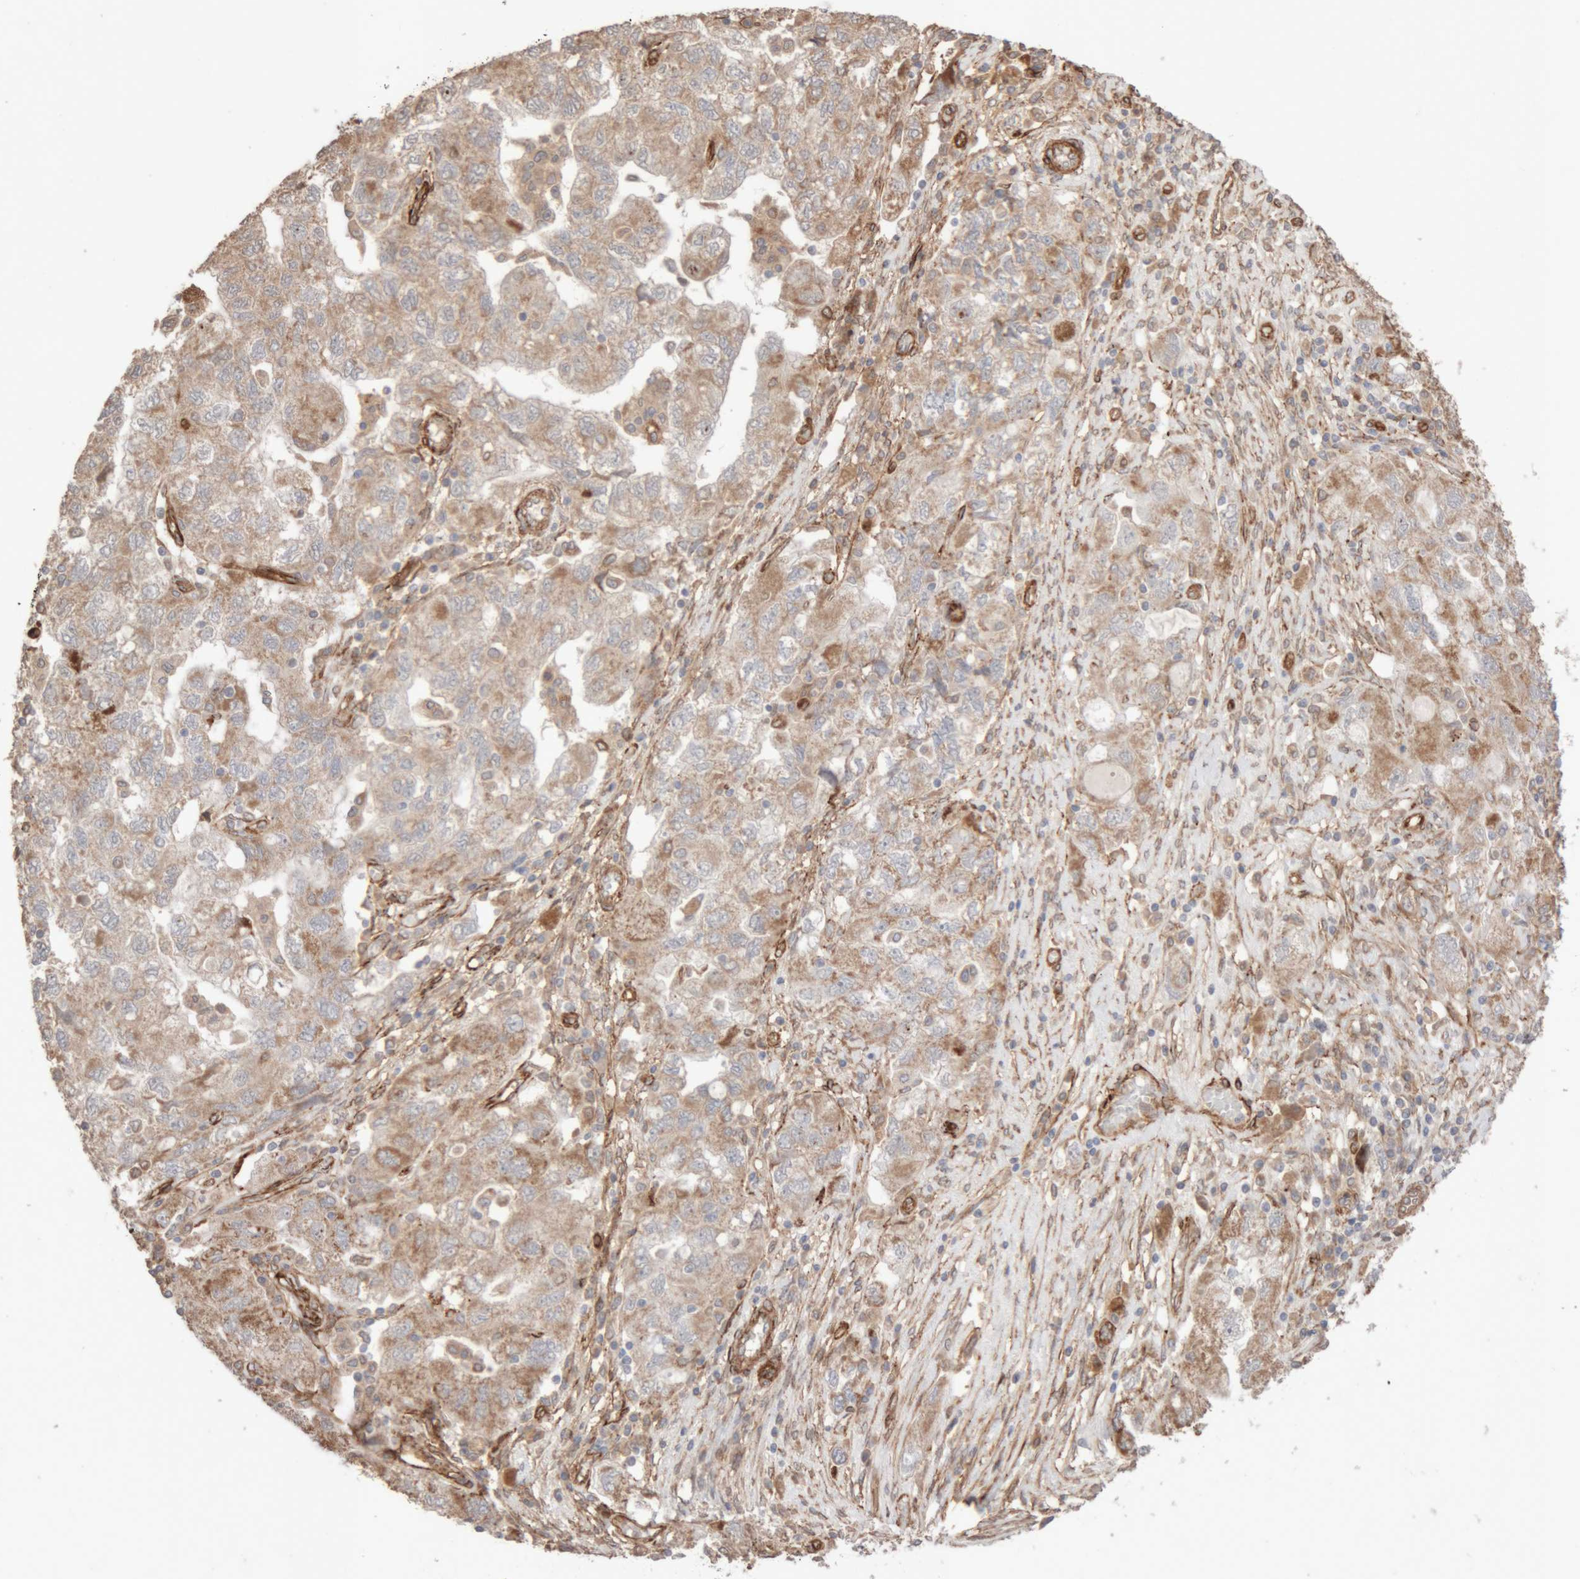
{"staining": {"intensity": "moderate", "quantity": "25%-75%", "location": "cytoplasmic/membranous"}, "tissue": "ovarian cancer", "cell_type": "Tumor cells", "image_type": "cancer", "snomed": [{"axis": "morphology", "description": "Carcinoma, NOS"}, {"axis": "morphology", "description": "Cystadenocarcinoma, serous, NOS"}, {"axis": "topography", "description": "Ovary"}], "caption": "Immunohistochemistry (IHC) staining of carcinoma (ovarian), which exhibits medium levels of moderate cytoplasmic/membranous staining in about 25%-75% of tumor cells indicating moderate cytoplasmic/membranous protein staining. The staining was performed using DAB (3,3'-diaminobenzidine) (brown) for protein detection and nuclei were counterstained in hematoxylin (blue).", "gene": "RAB32", "patient": {"sex": "female", "age": 69}}